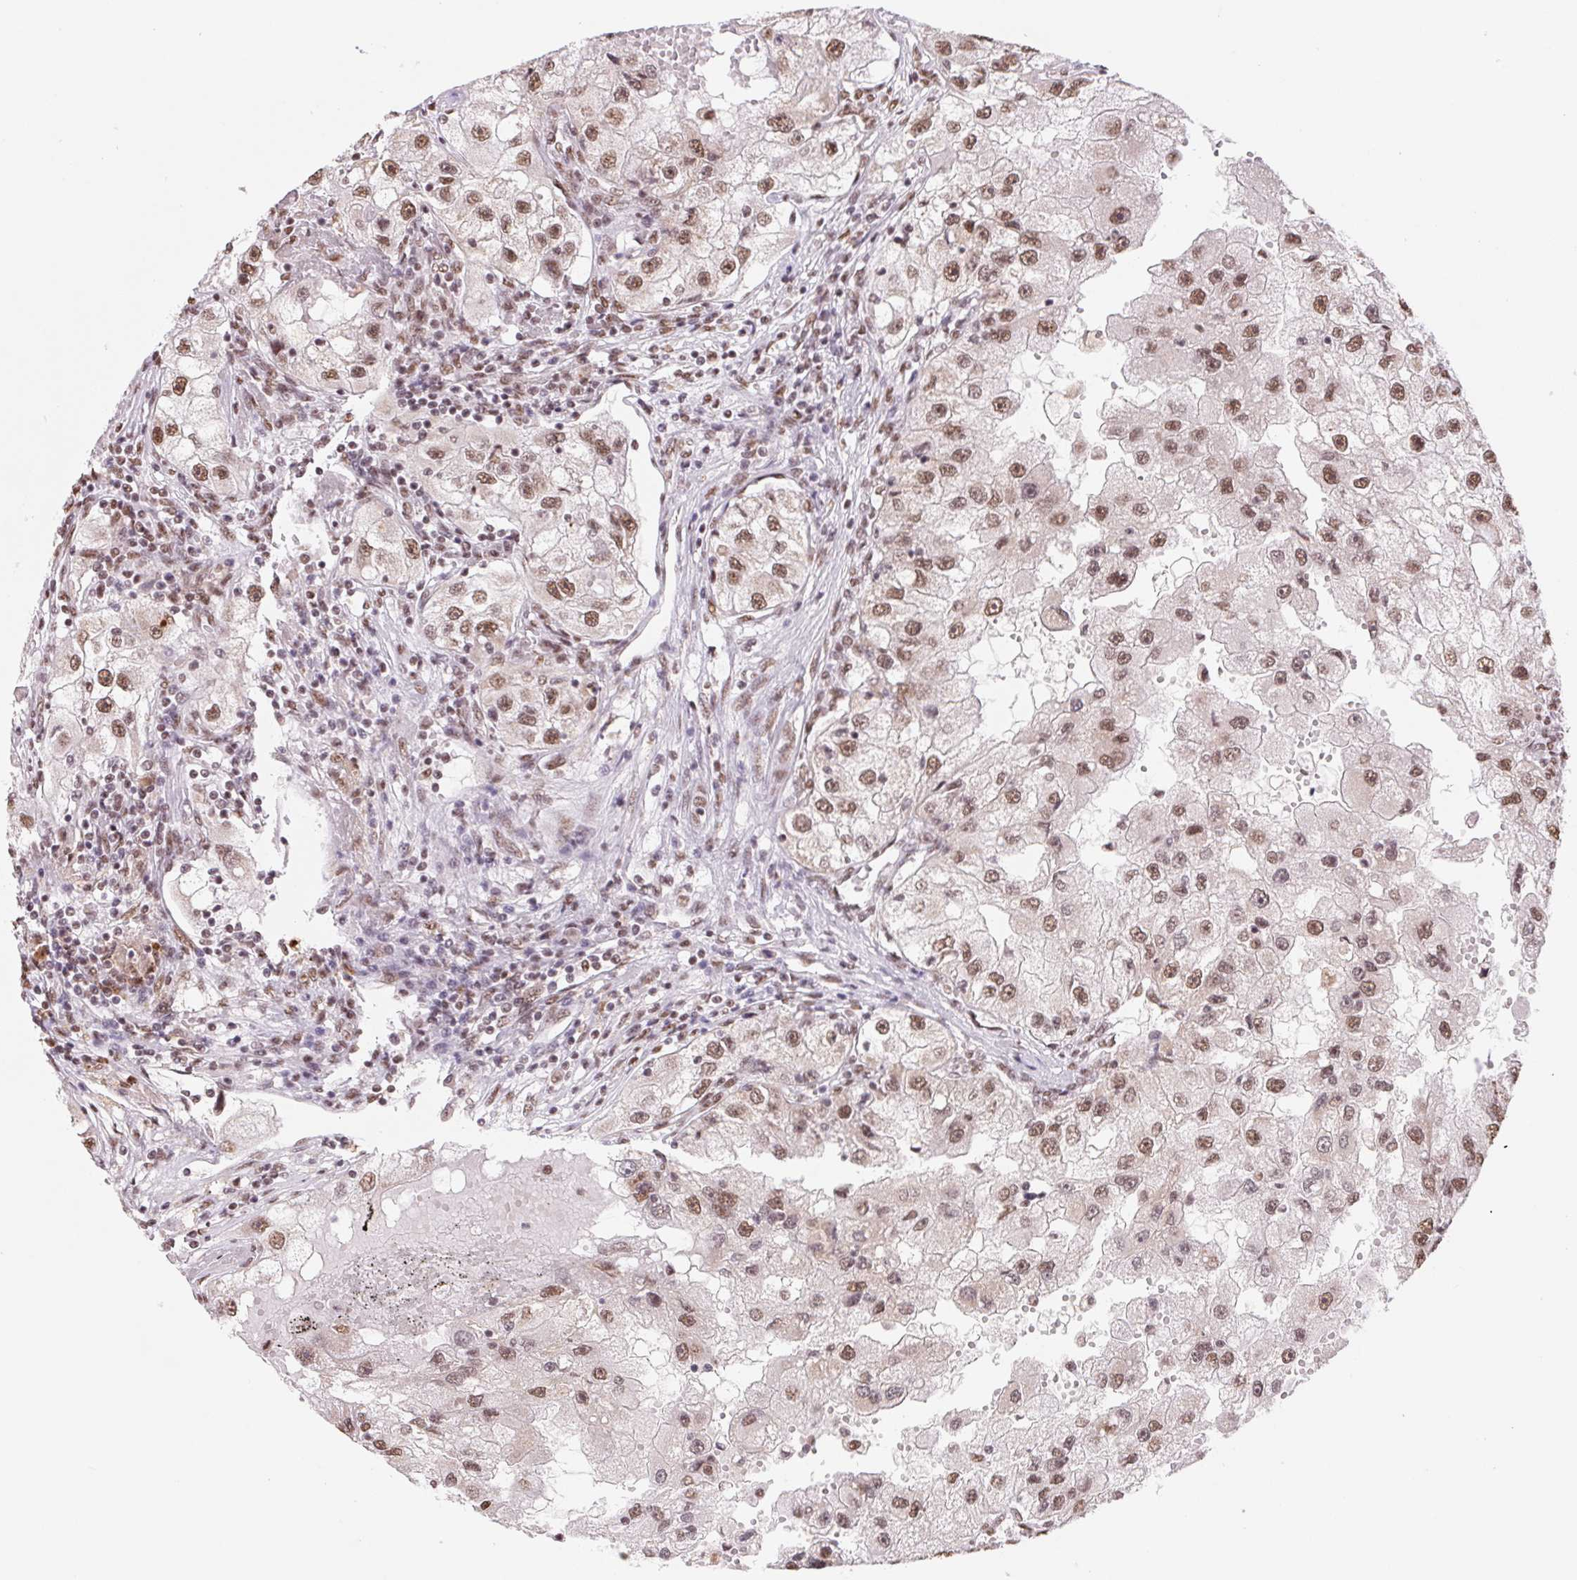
{"staining": {"intensity": "moderate", "quantity": ">75%", "location": "nuclear"}, "tissue": "renal cancer", "cell_type": "Tumor cells", "image_type": "cancer", "snomed": [{"axis": "morphology", "description": "Adenocarcinoma, NOS"}, {"axis": "topography", "description": "Kidney"}], "caption": "Immunohistochemical staining of human renal cancer demonstrates moderate nuclear protein positivity in approximately >75% of tumor cells.", "gene": "SNRPG", "patient": {"sex": "male", "age": 63}}